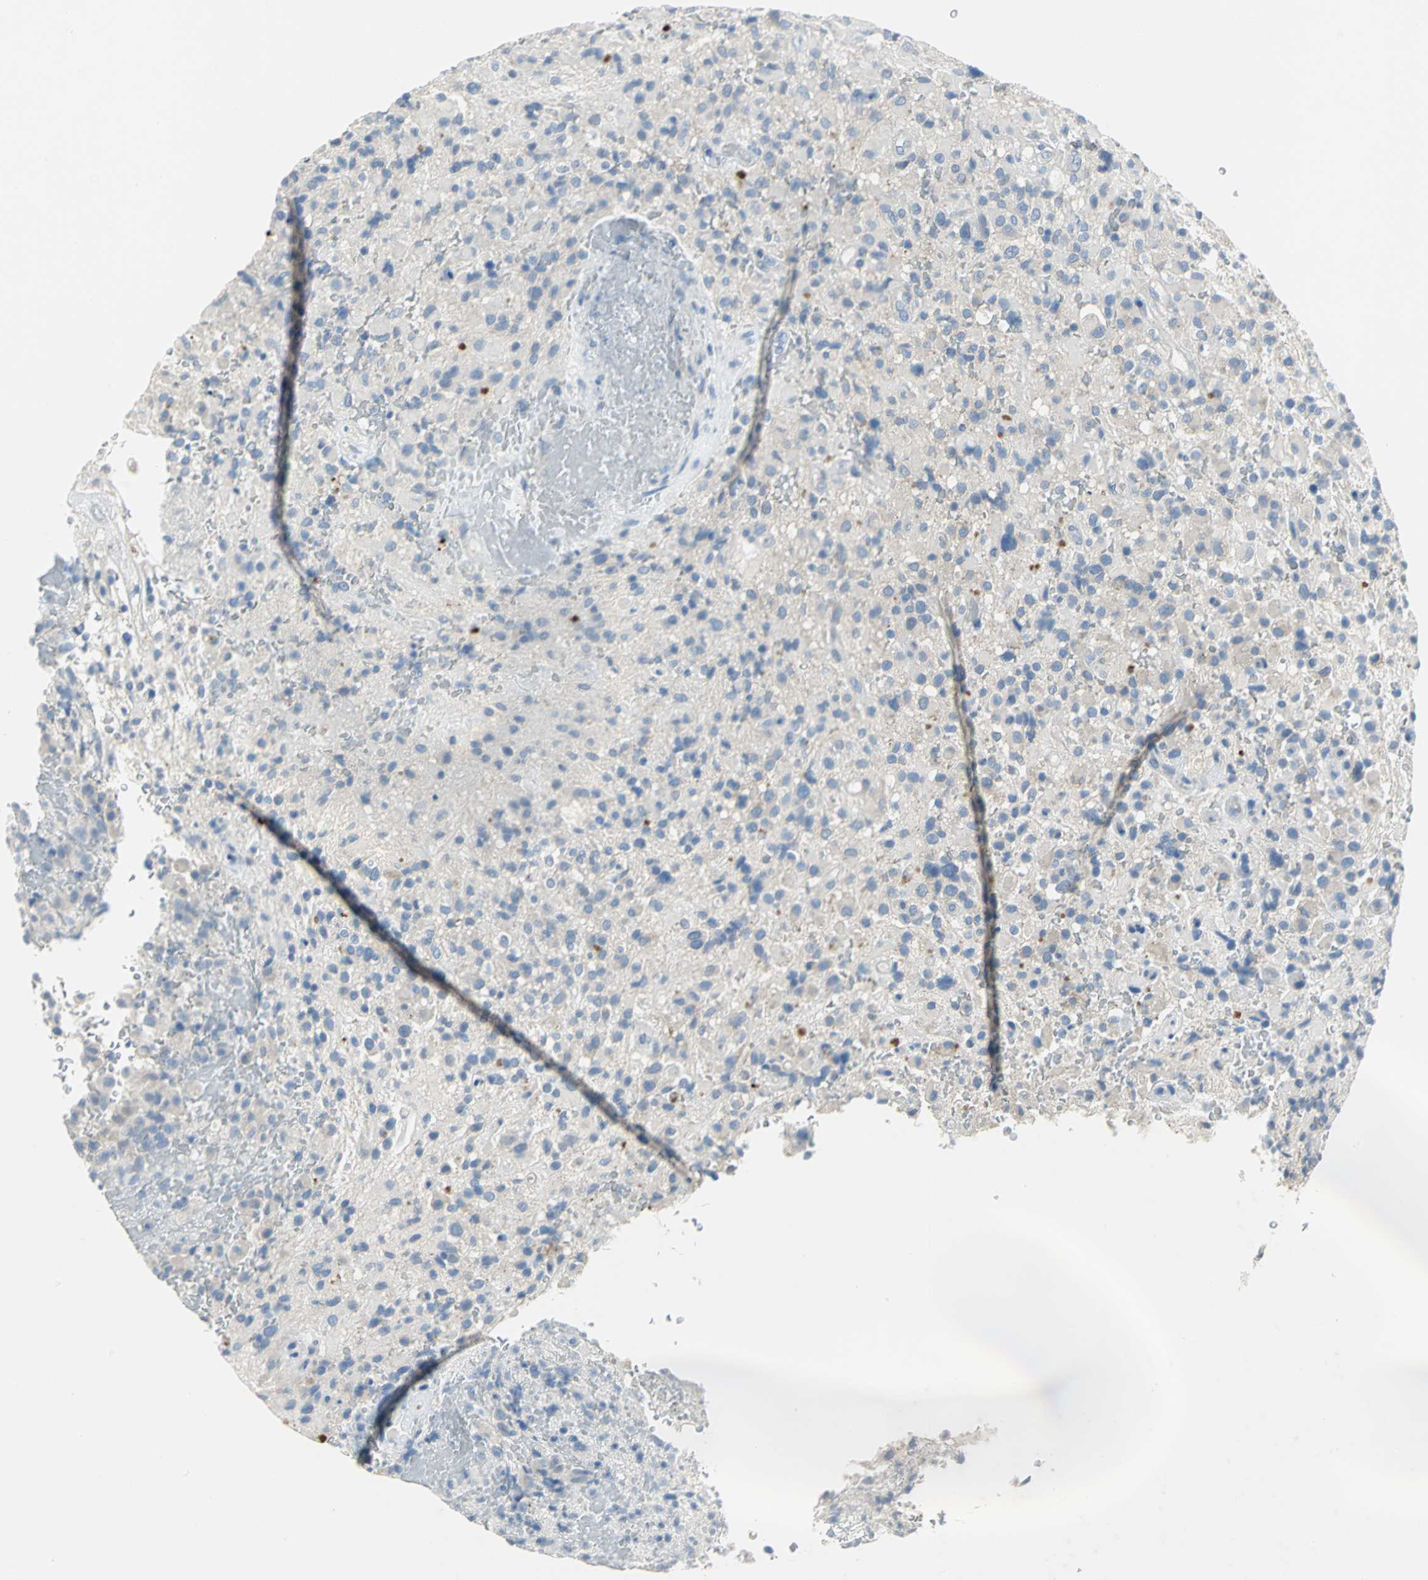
{"staining": {"intensity": "strong", "quantity": "<25%", "location": "cytoplasmic/membranous"}, "tissue": "glioma", "cell_type": "Tumor cells", "image_type": "cancer", "snomed": [{"axis": "morphology", "description": "Glioma, malignant, High grade"}, {"axis": "topography", "description": "Brain"}], "caption": "Protein expression by immunohistochemistry exhibits strong cytoplasmic/membranous positivity in about <25% of tumor cells in malignant high-grade glioma. (DAB (3,3'-diaminobenzidine) IHC with brightfield microscopy, high magnification).", "gene": "PTGDS", "patient": {"sex": "male", "age": 71}}